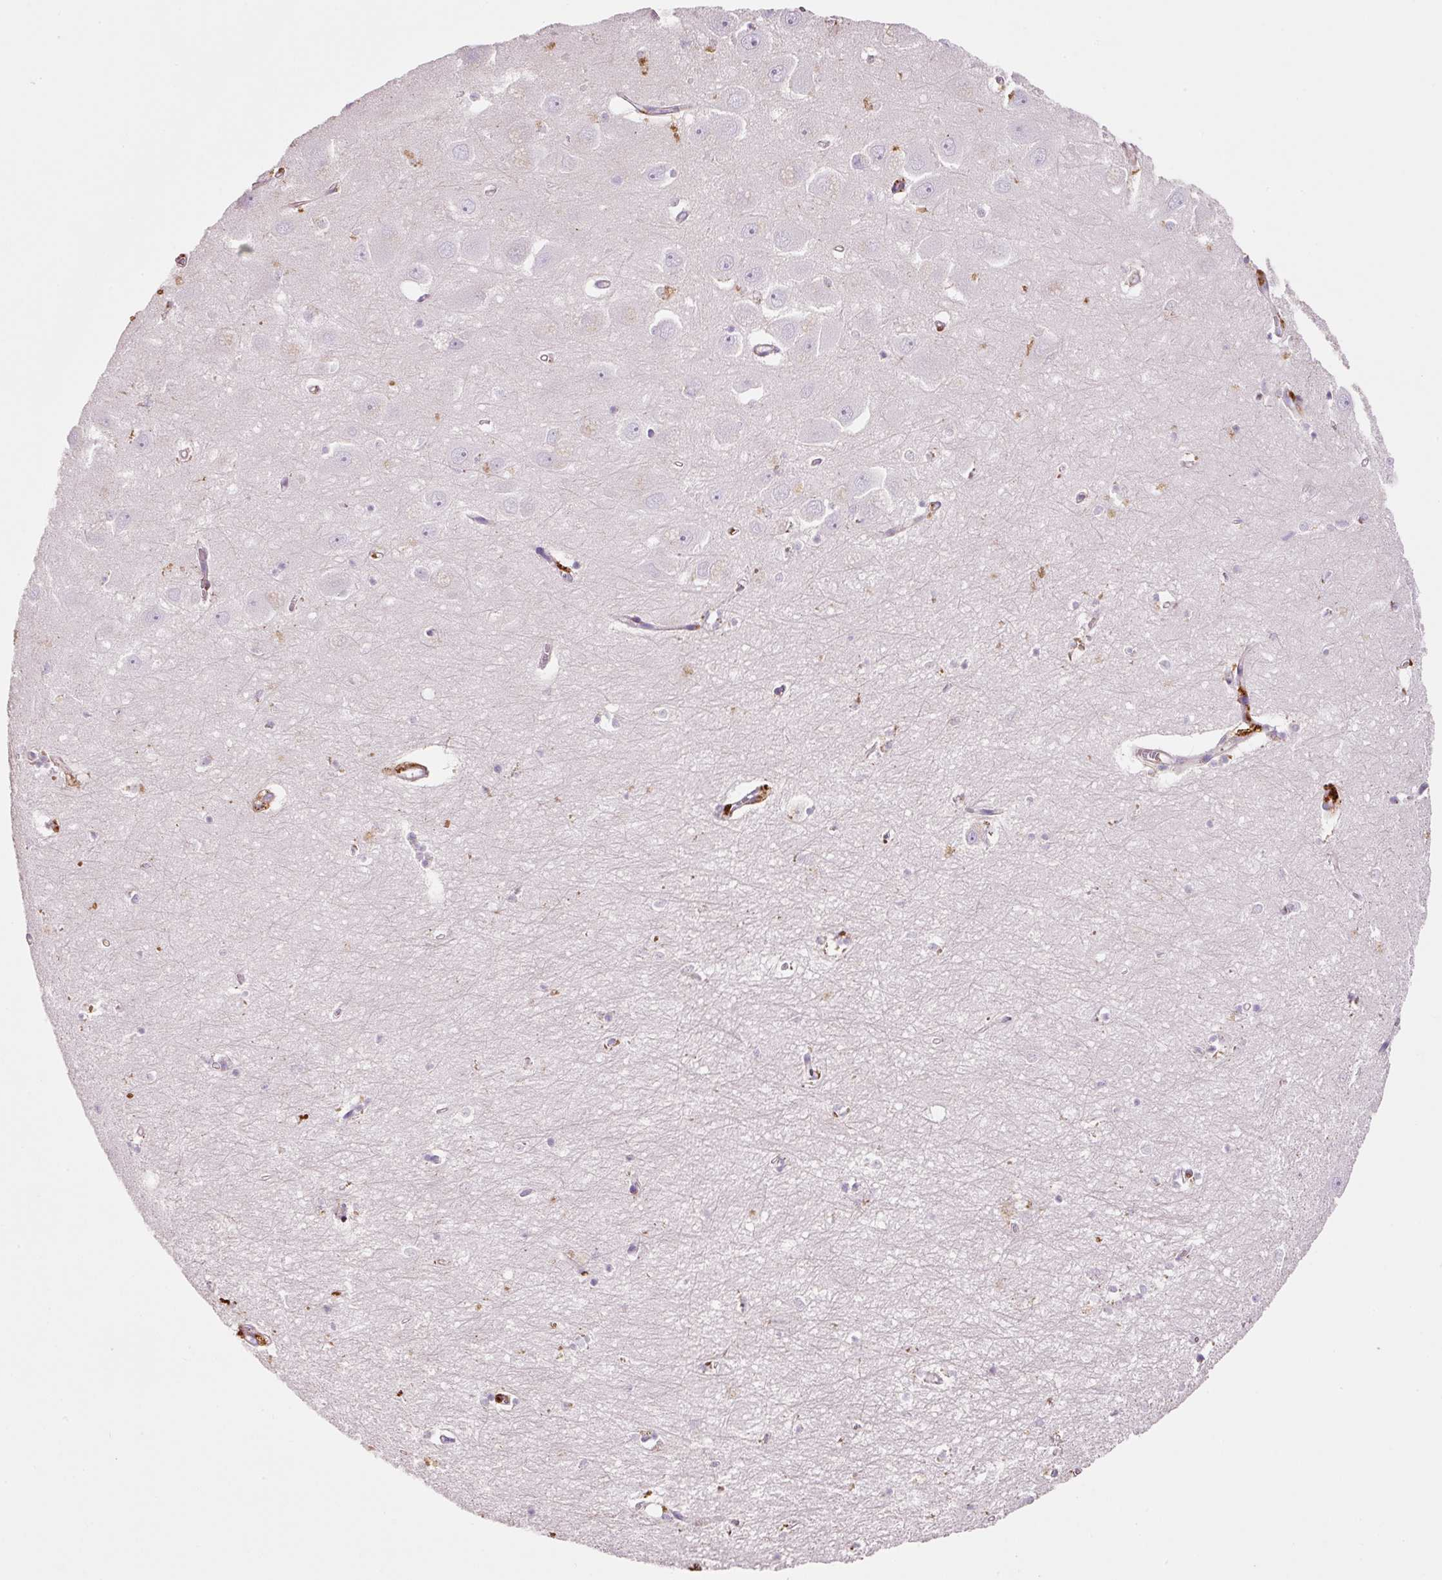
{"staining": {"intensity": "negative", "quantity": "none", "location": "none"}, "tissue": "hippocampus", "cell_type": "Glial cells", "image_type": "normal", "snomed": [{"axis": "morphology", "description": "Normal tissue, NOS"}, {"axis": "topography", "description": "Hippocampus"}], "caption": "This is an IHC histopathology image of normal hippocampus. There is no expression in glial cells.", "gene": "TMC8", "patient": {"sex": "female", "age": 64}}